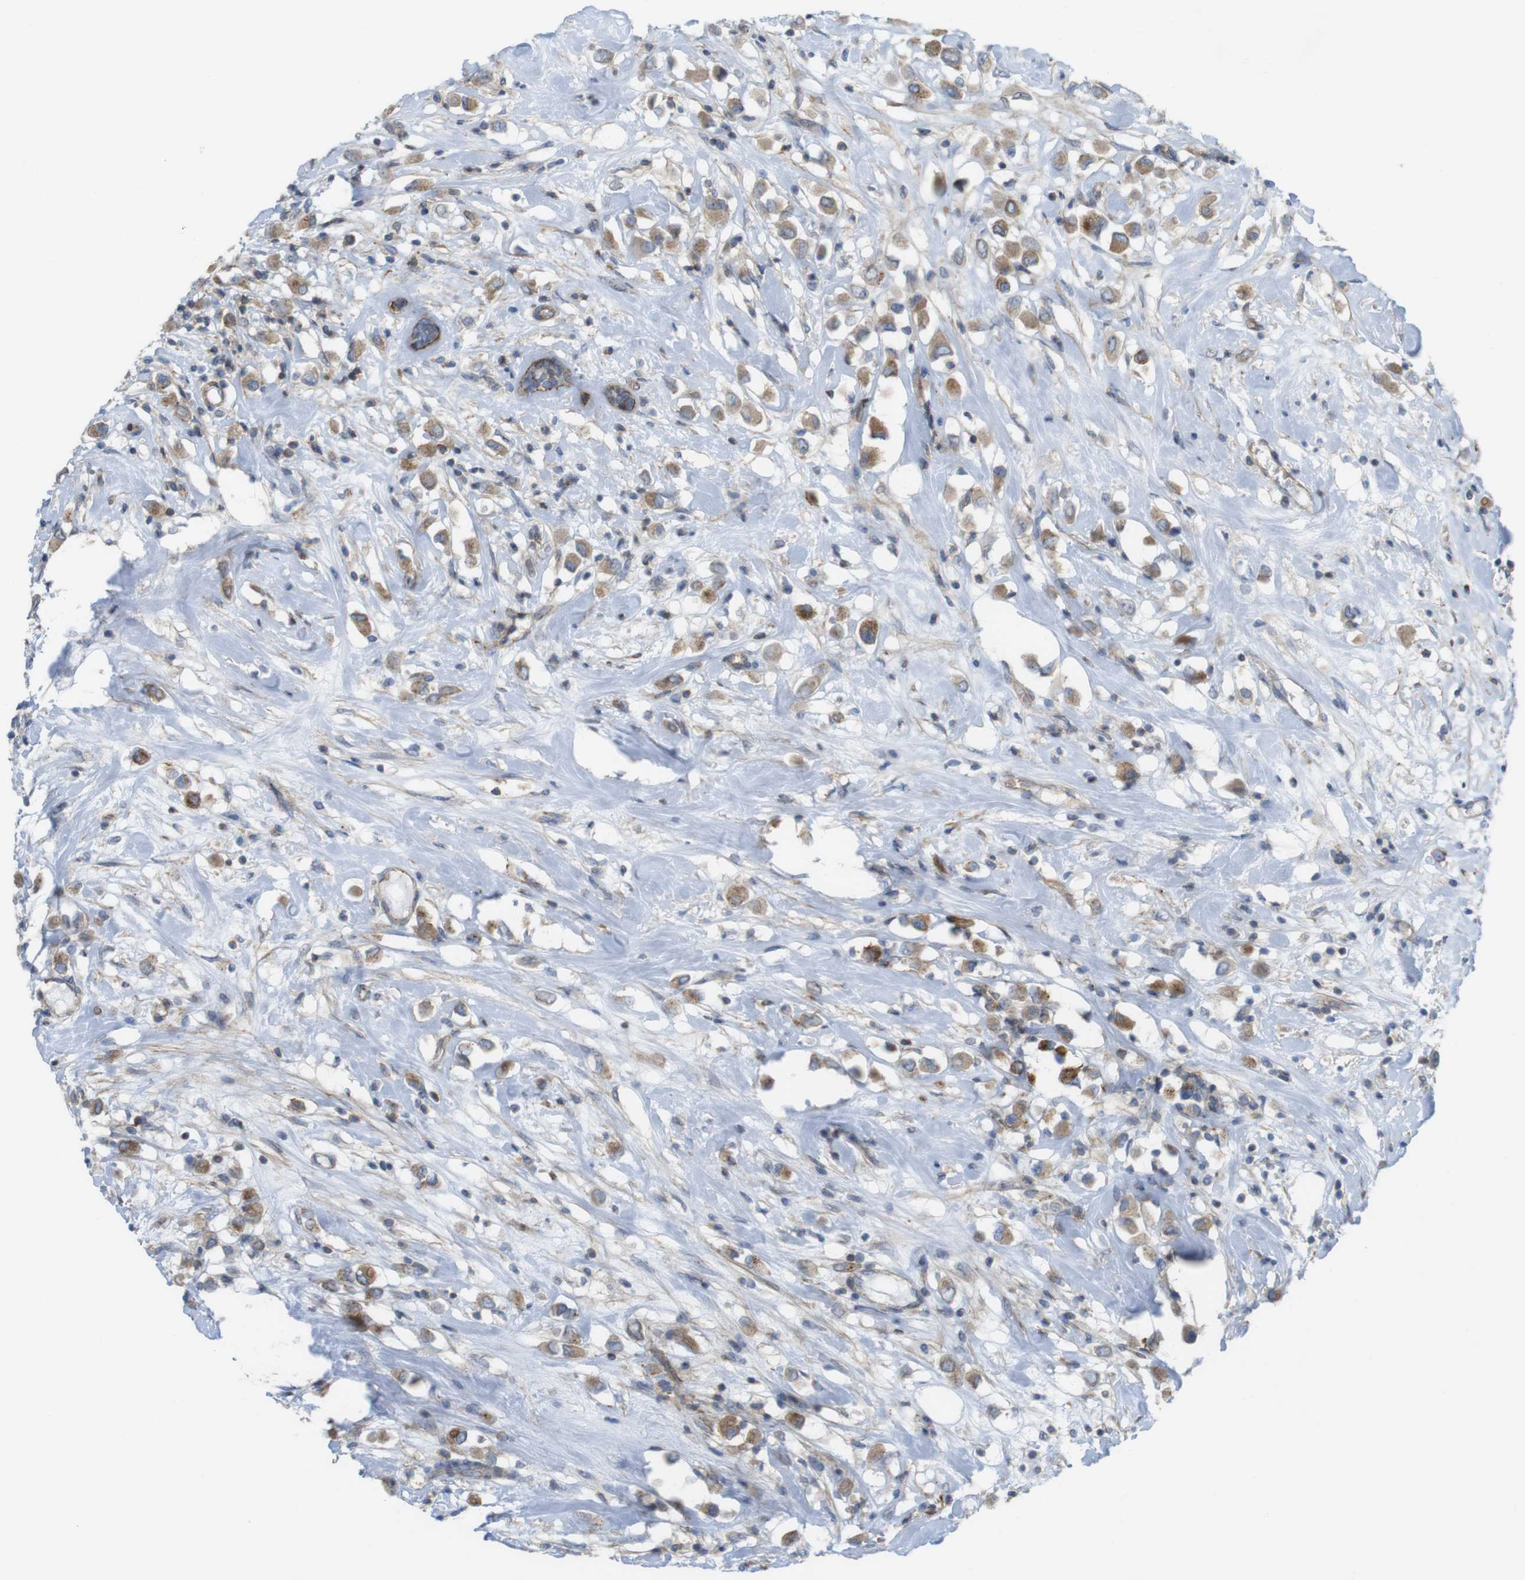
{"staining": {"intensity": "moderate", "quantity": ">75%", "location": "cytoplasmic/membranous"}, "tissue": "breast cancer", "cell_type": "Tumor cells", "image_type": "cancer", "snomed": [{"axis": "morphology", "description": "Duct carcinoma"}, {"axis": "topography", "description": "Breast"}], "caption": "Immunohistochemistry staining of breast cancer (intraductal carcinoma), which demonstrates medium levels of moderate cytoplasmic/membranous expression in approximately >75% of tumor cells indicating moderate cytoplasmic/membranous protein expression. The staining was performed using DAB (3,3'-diaminobenzidine) (brown) for protein detection and nuclei were counterstained in hematoxylin (blue).", "gene": "PREX2", "patient": {"sex": "female", "age": 61}}